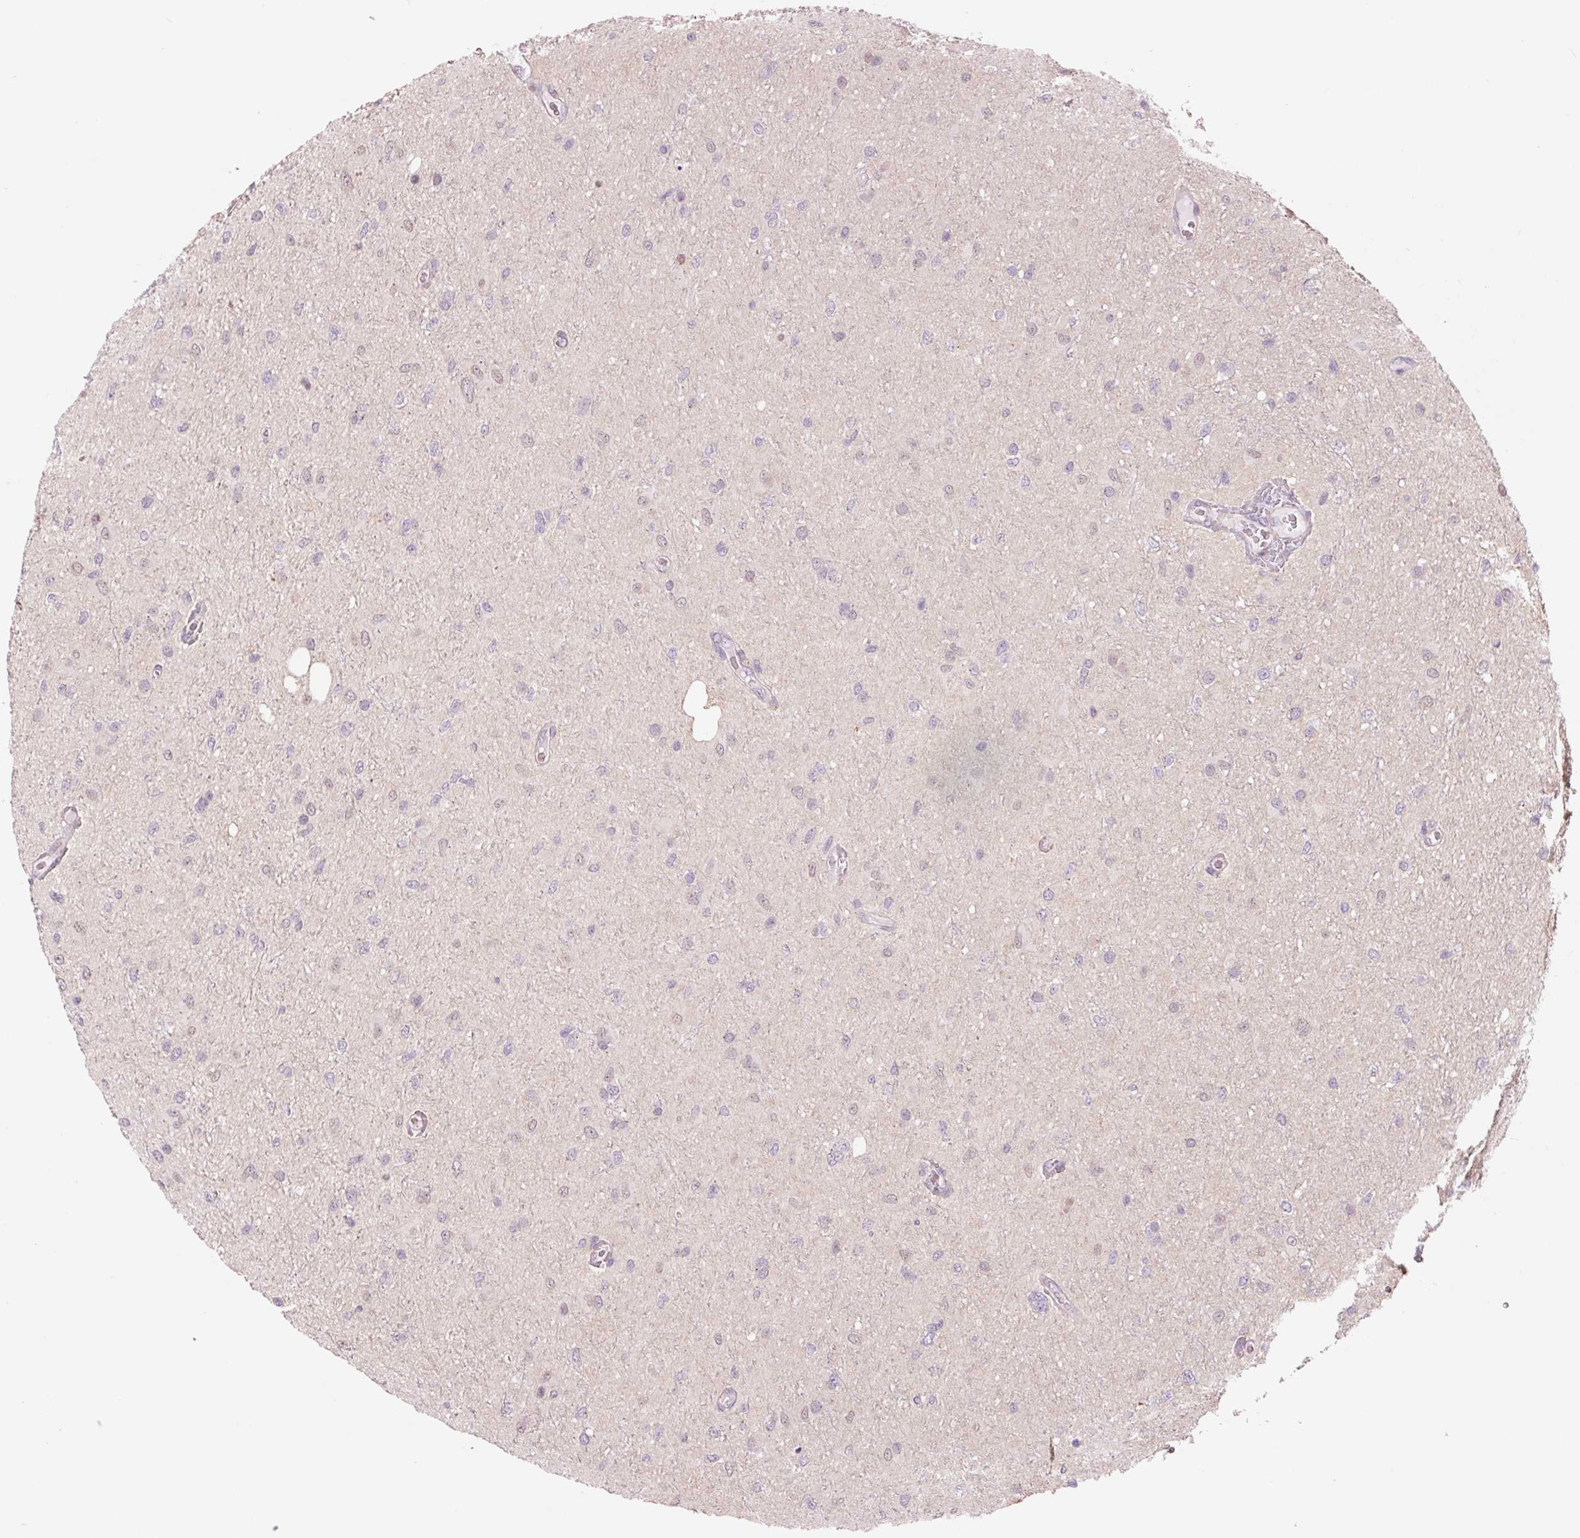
{"staining": {"intensity": "negative", "quantity": "none", "location": "none"}, "tissue": "glioma", "cell_type": "Tumor cells", "image_type": "cancer", "snomed": [{"axis": "morphology", "description": "Glioma, malignant, Low grade"}, {"axis": "topography", "description": "Cerebellum"}], "caption": "Human malignant glioma (low-grade) stained for a protein using IHC exhibits no expression in tumor cells.", "gene": "DAPP1", "patient": {"sex": "female", "age": 5}}